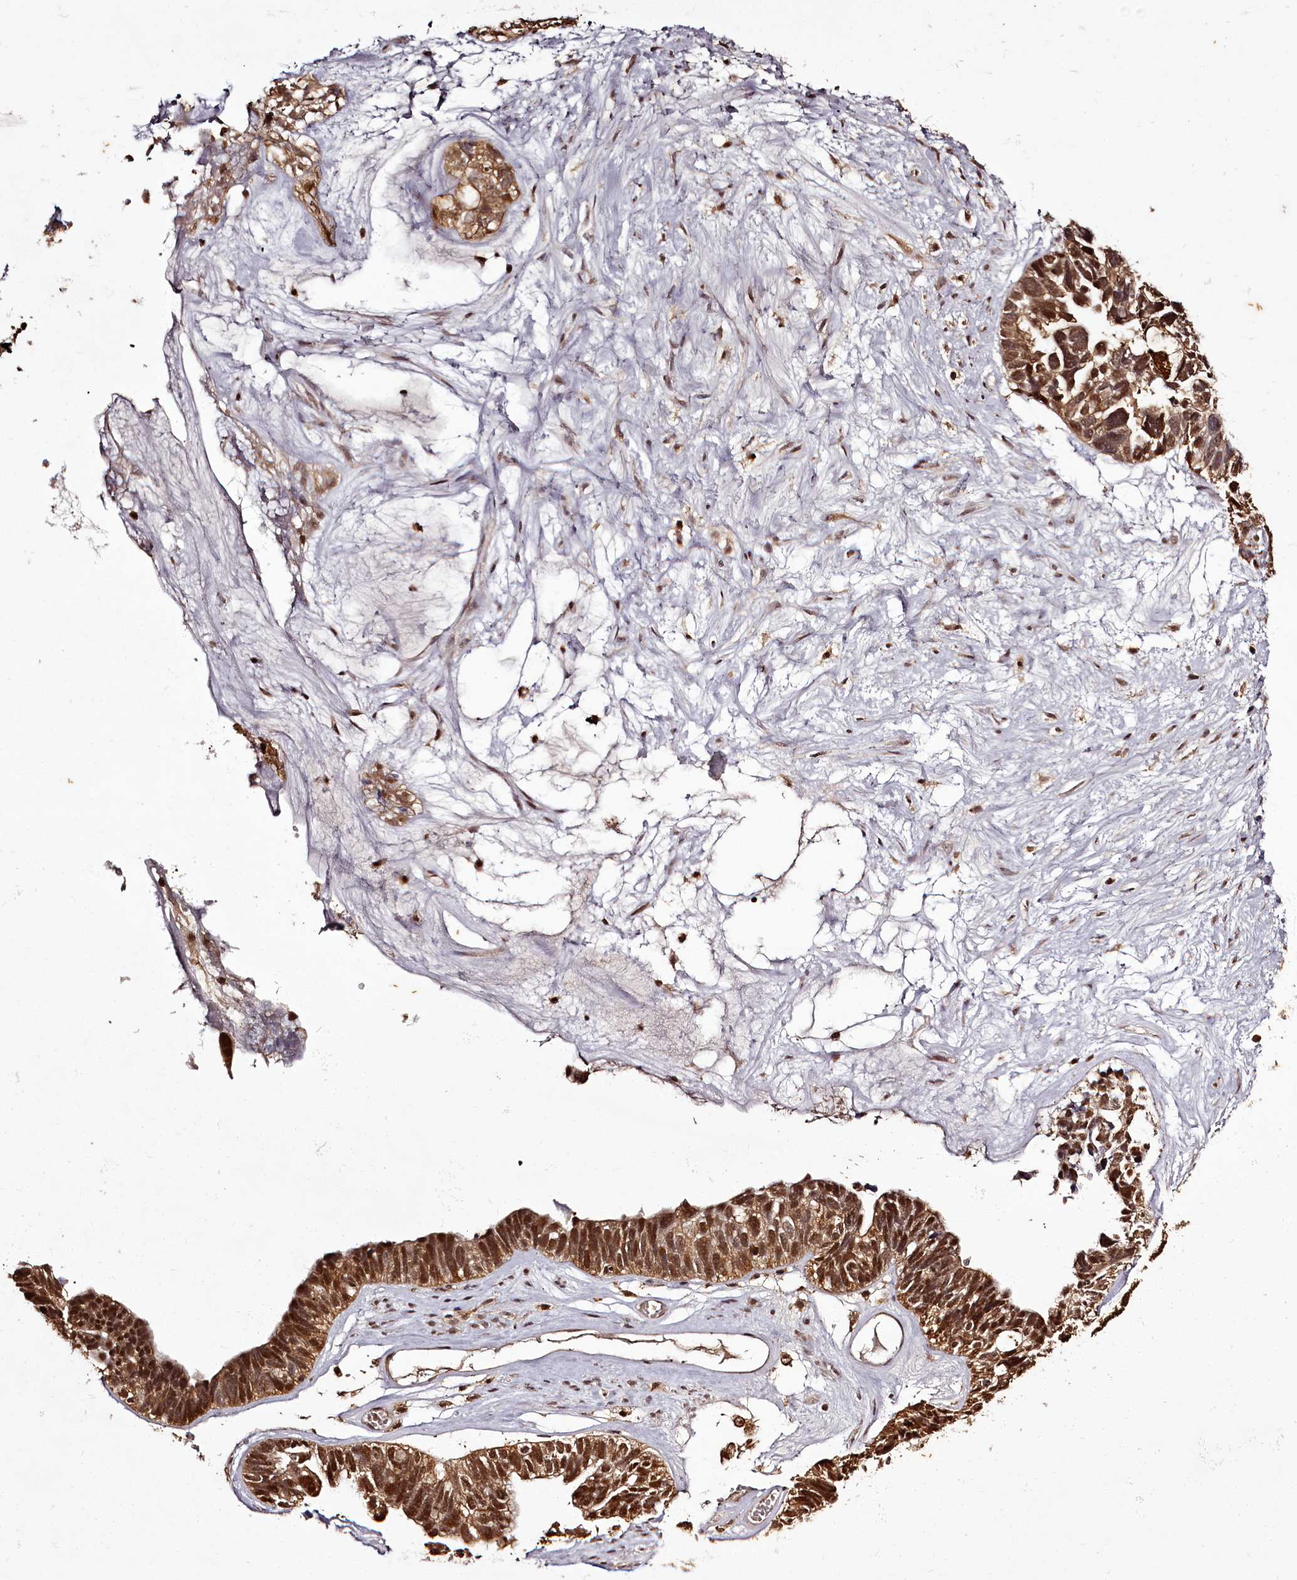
{"staining": {"intensity": "strong", "quantity": ">75%", "location": "cytoplasmic/membranous,nuclear"}, "tissue": "ovarian cancer", "cell_type": "Tumor cells", "image_type": "cancer", "snomed": [{"axis": "morphology", "description": "Cystadenocarcinoma, serous, NOS"}, {"axis": "topography", "description": "Ovary"}], "caption": "This histopathology image displays immunohistochemistry staining of ovarian cancer (serous cystadenocarcinoma), with high strong cytoplasmic/membranous and nuclear positivity in approximately >75% of tumor cells.", "gene": "NPRL2", "patient": {"sex": "female", "age": 79}}